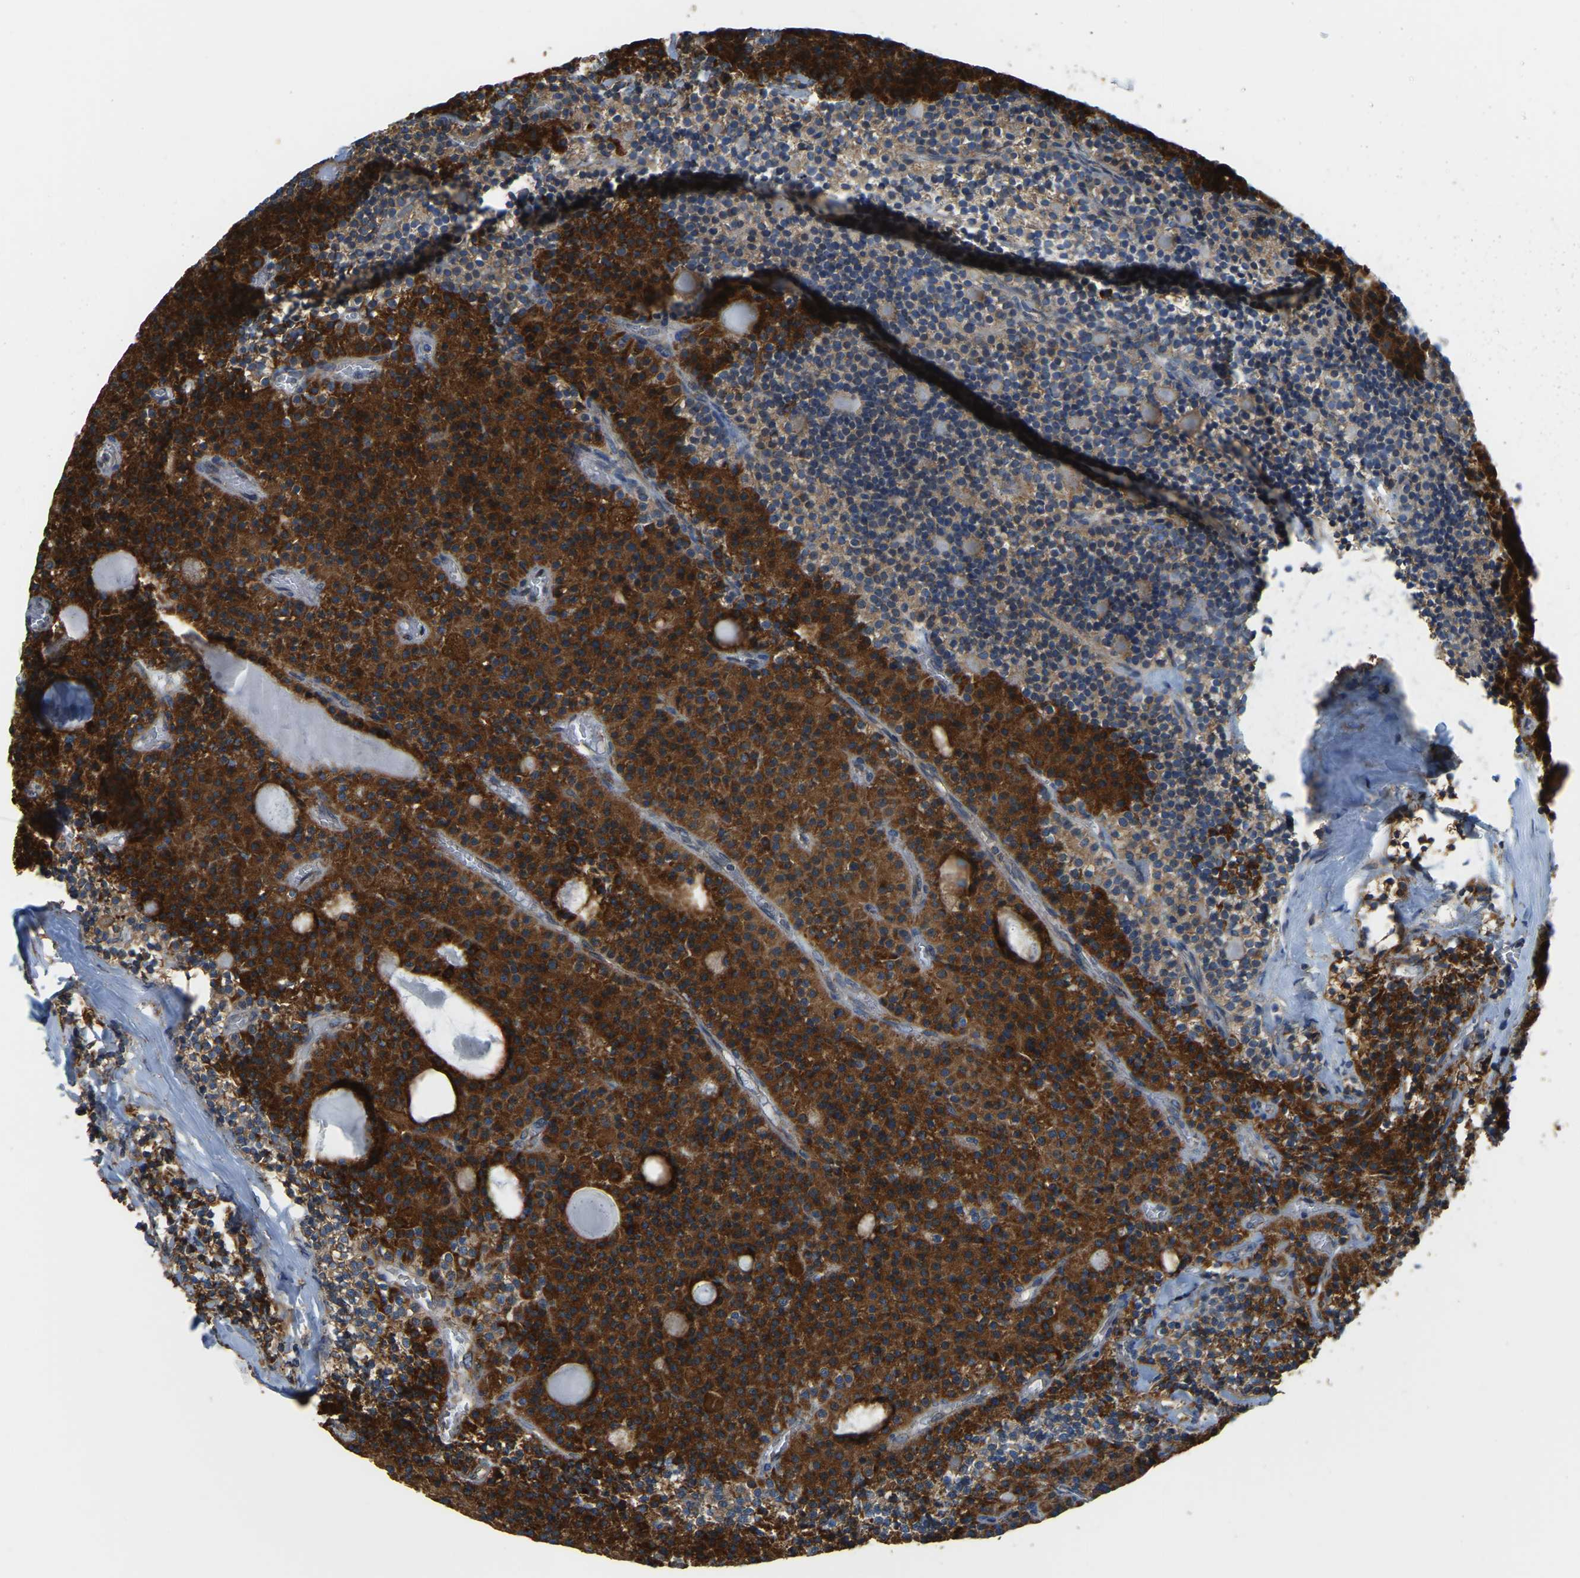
{"staining": {"intensity": "strong", "quantity": ">75%", "location": "cytoplasmic/membranous"}, "tissue": "parathyroid gland", "cell_type": "Glandular cells", "image_type": "normal", "snomed": [{"axis": "morphology", "description": "Normal tissue, NOS"}, {"axis": "morphology", "description": "Adenoma, NOS"}, {"axis": "topography", "description": "Parathyroid gland"}], "caption": "This is a histology image of immunohistochemistry (IHC) staining of unremarkable parathyroid gland, which shows strong expression in the cytoplasmic/membranous of glandular cells.", "gene": "PSMD7", "patient": {"sex": "male", "age": 75}}